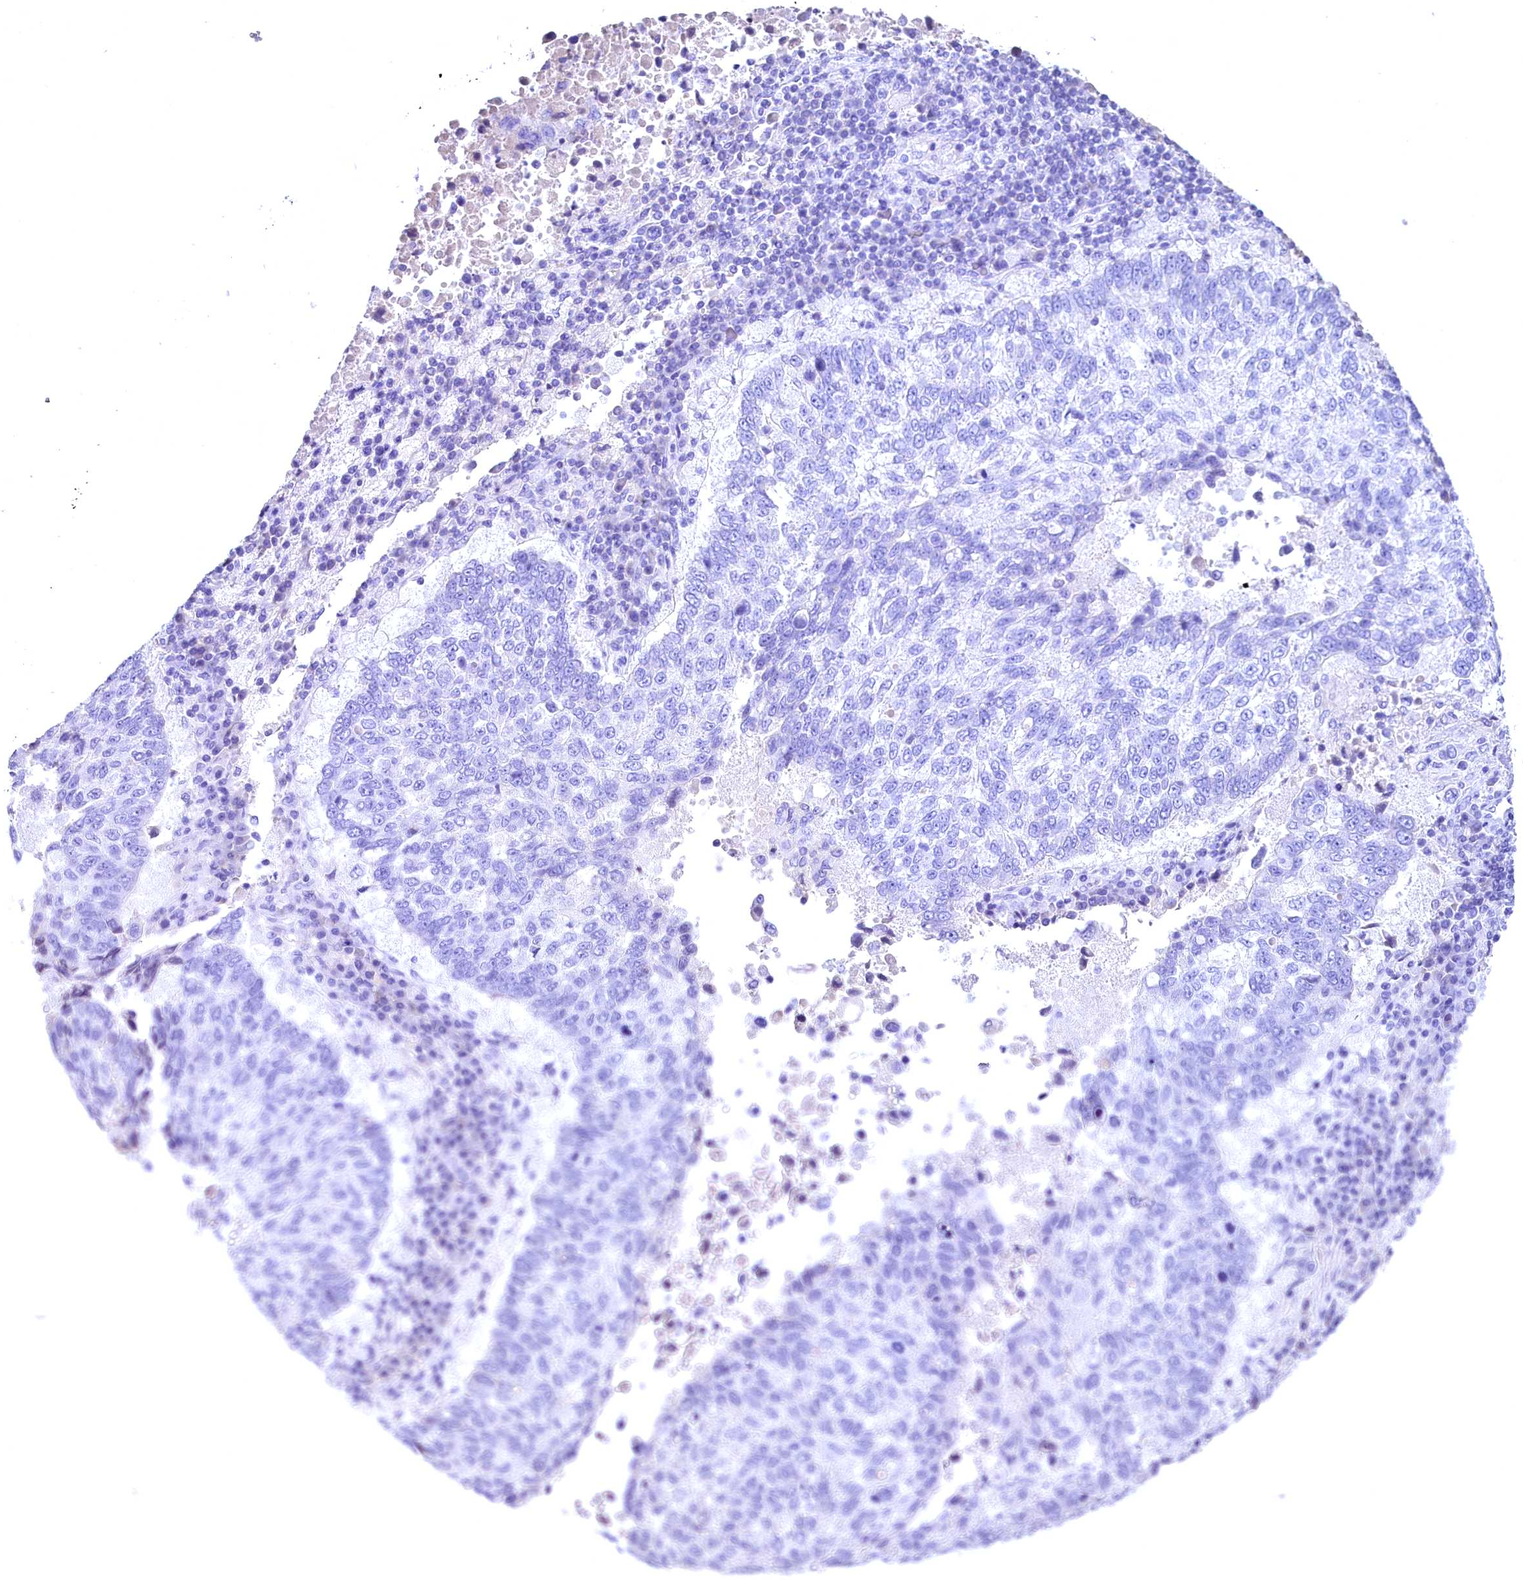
{"staining": {"intensity": "negative", "quantity": "none", "location": "none"}, "tissue": "lung cancer", "cell_type": "Tumor cells", "image_type": "cancer", "snomed": [{"axis": "morphology", "description": "Squamous cell carcinoma, NOS"}, {"axis": "topography", "description": "Lung"}], "caption": "DAB immunohistochemical staining of lung squamous cell carcinoma shows no significant positivity in tumor cells. Nuclei are stained in blue.", "gene": "SKIDA1", "patient": {"sex": "male", "age": 73}}